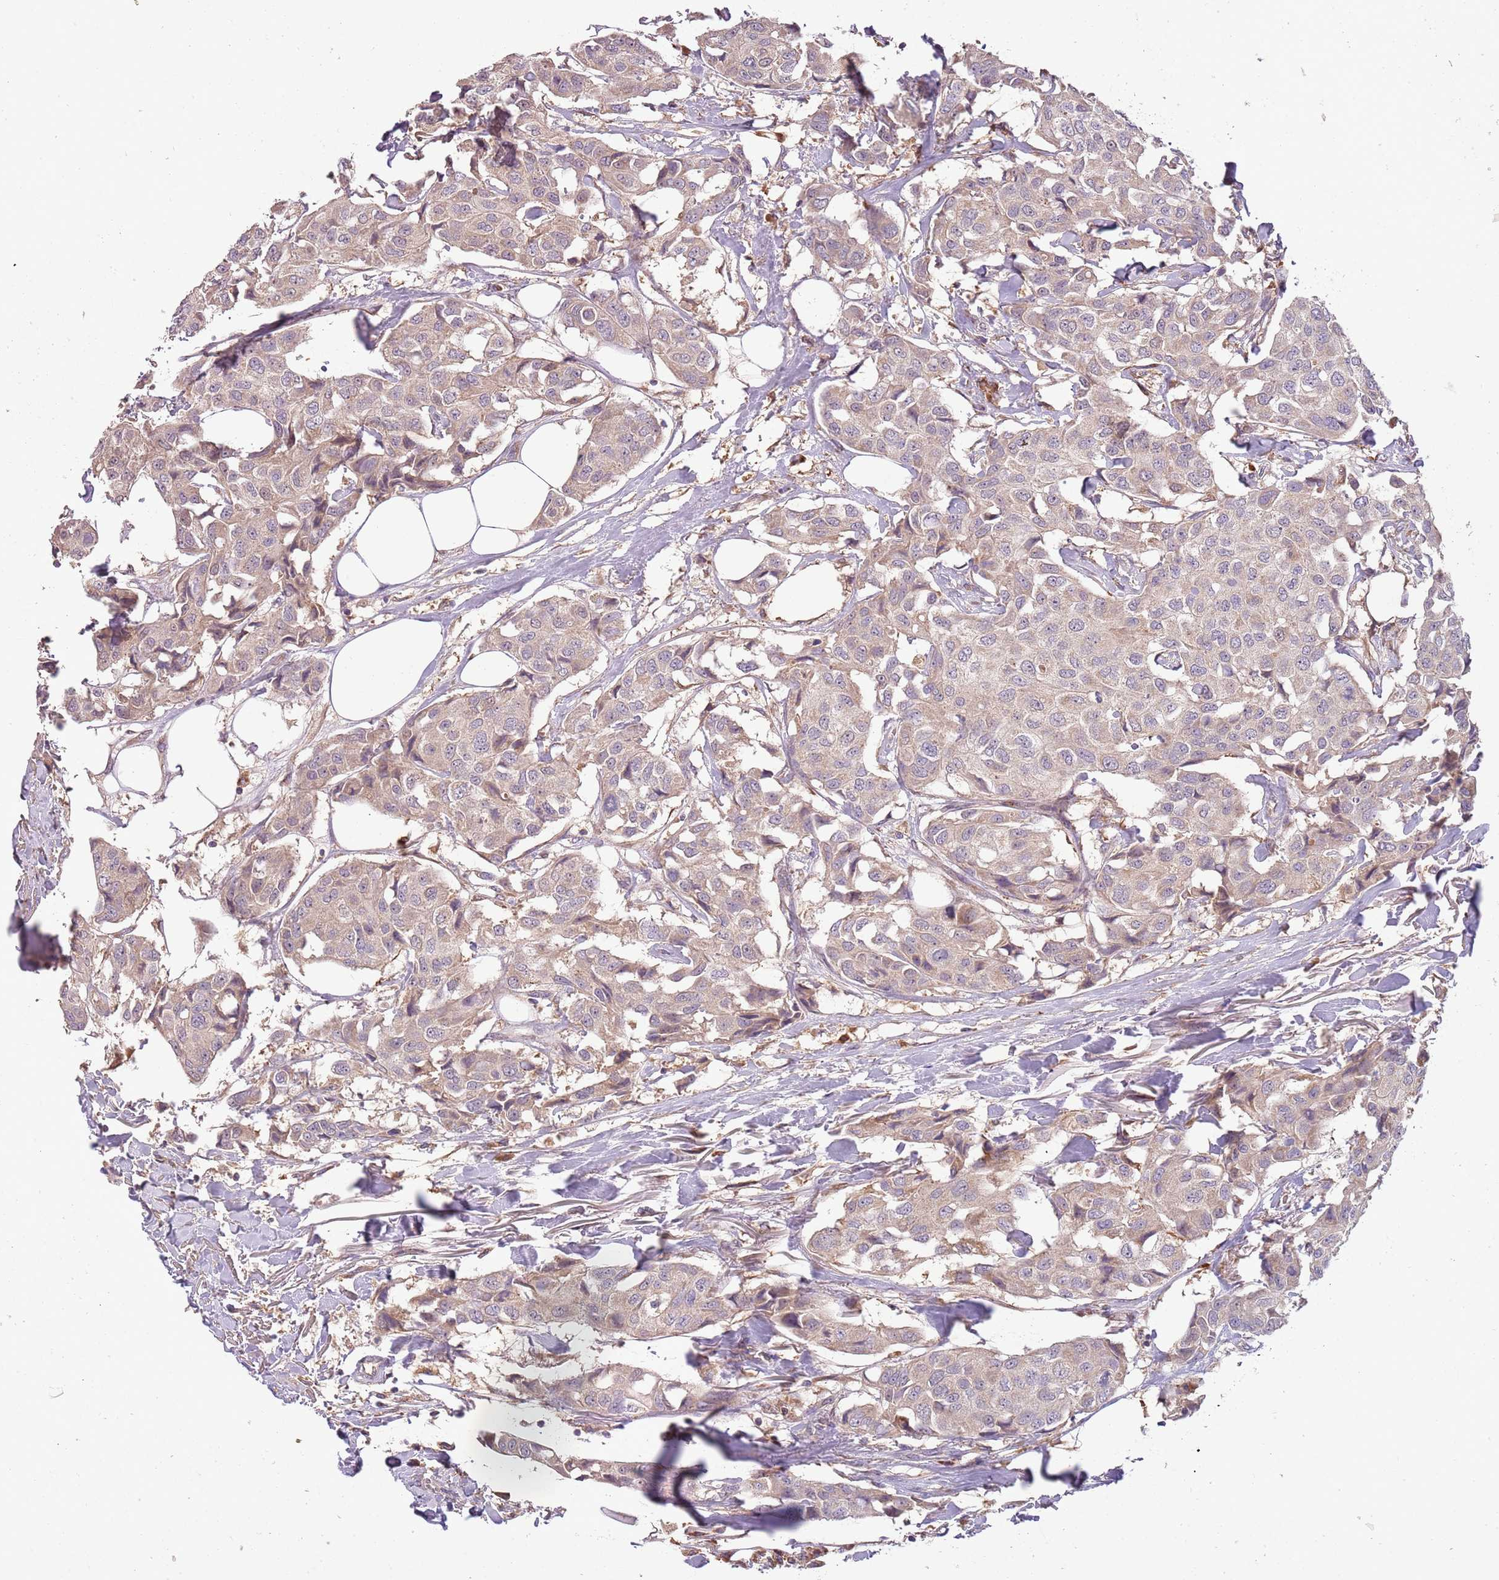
{"staining": {"intensity": "weak", "quantity": "25%-75%", "location": "cytoplasmic/membranous"}, "tissue": "breast cancer", "cell_type": "Tumor cells", "image_type": "cancer", "snomed": [{"axis": "morphology", "description": "Duct carcinoma"}, {"axis": "topography", "description": "Breast"}], "caption": "IHC of infiltrating ductal carcinoma (breast) reveals low levels of weak cytoplasmic/membranous expression in approximately 25%-75% of tumor cells.", "gene": "FECH", "patient": {"sex": "female", "age": 80}}